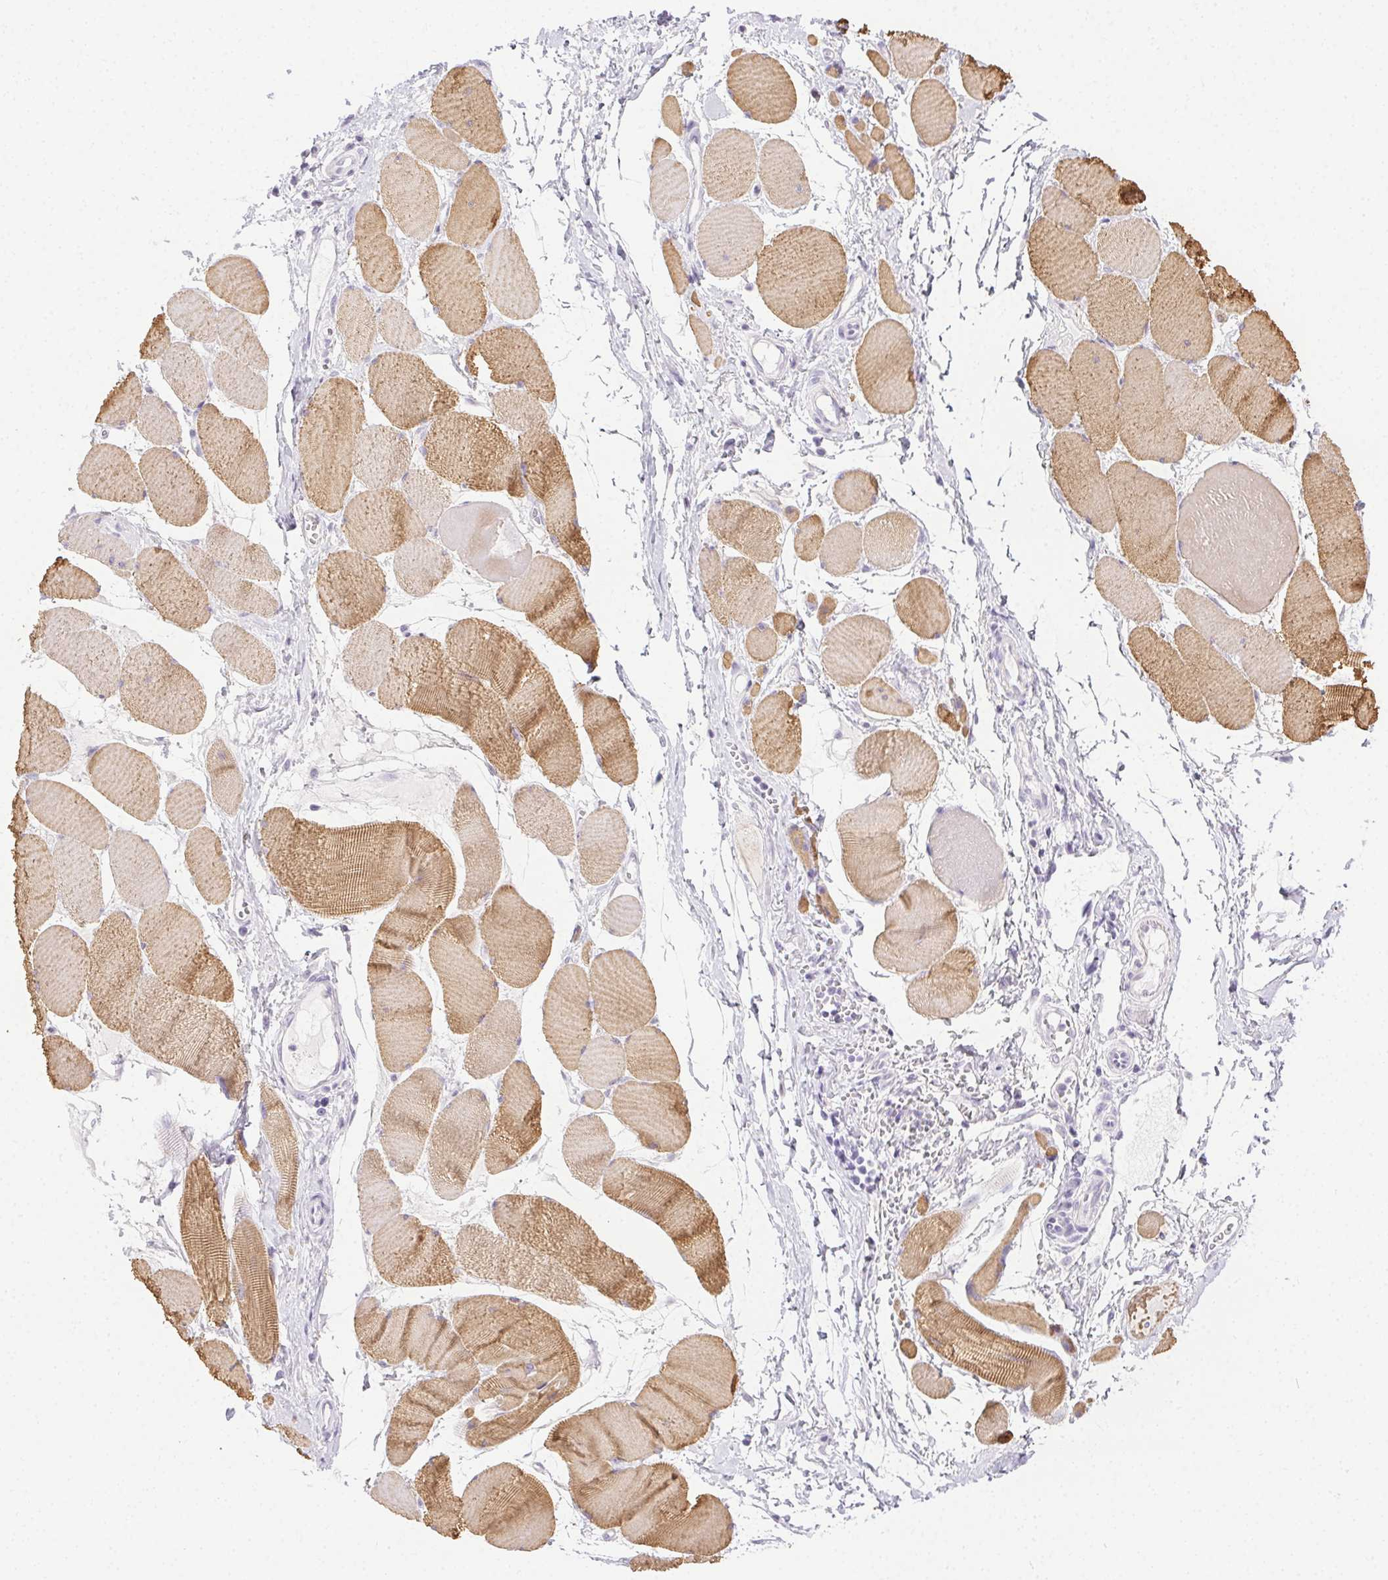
{"staining": {"intensity": "moderate", "quantity": "25%-75%", "location": "cytoplasmic/membranous"}, "tissue": "skeletal muscle", "cell_type": "Myocytes", "image_type": "normal", "snomed": [{"axis": "morphology", "description": "Normal tissue, NOS"}, {"axis": "topography", "description": "Skeletal muscle"}], "caption": "Brown immunohistochemical staining in normal skeletal muscle demonstrates moderate cytoplasmic/membranous staining in about 25%-75% of myocytes.", "gene": "C20orf85", "patient": {"sex": "female", "age": 75}}